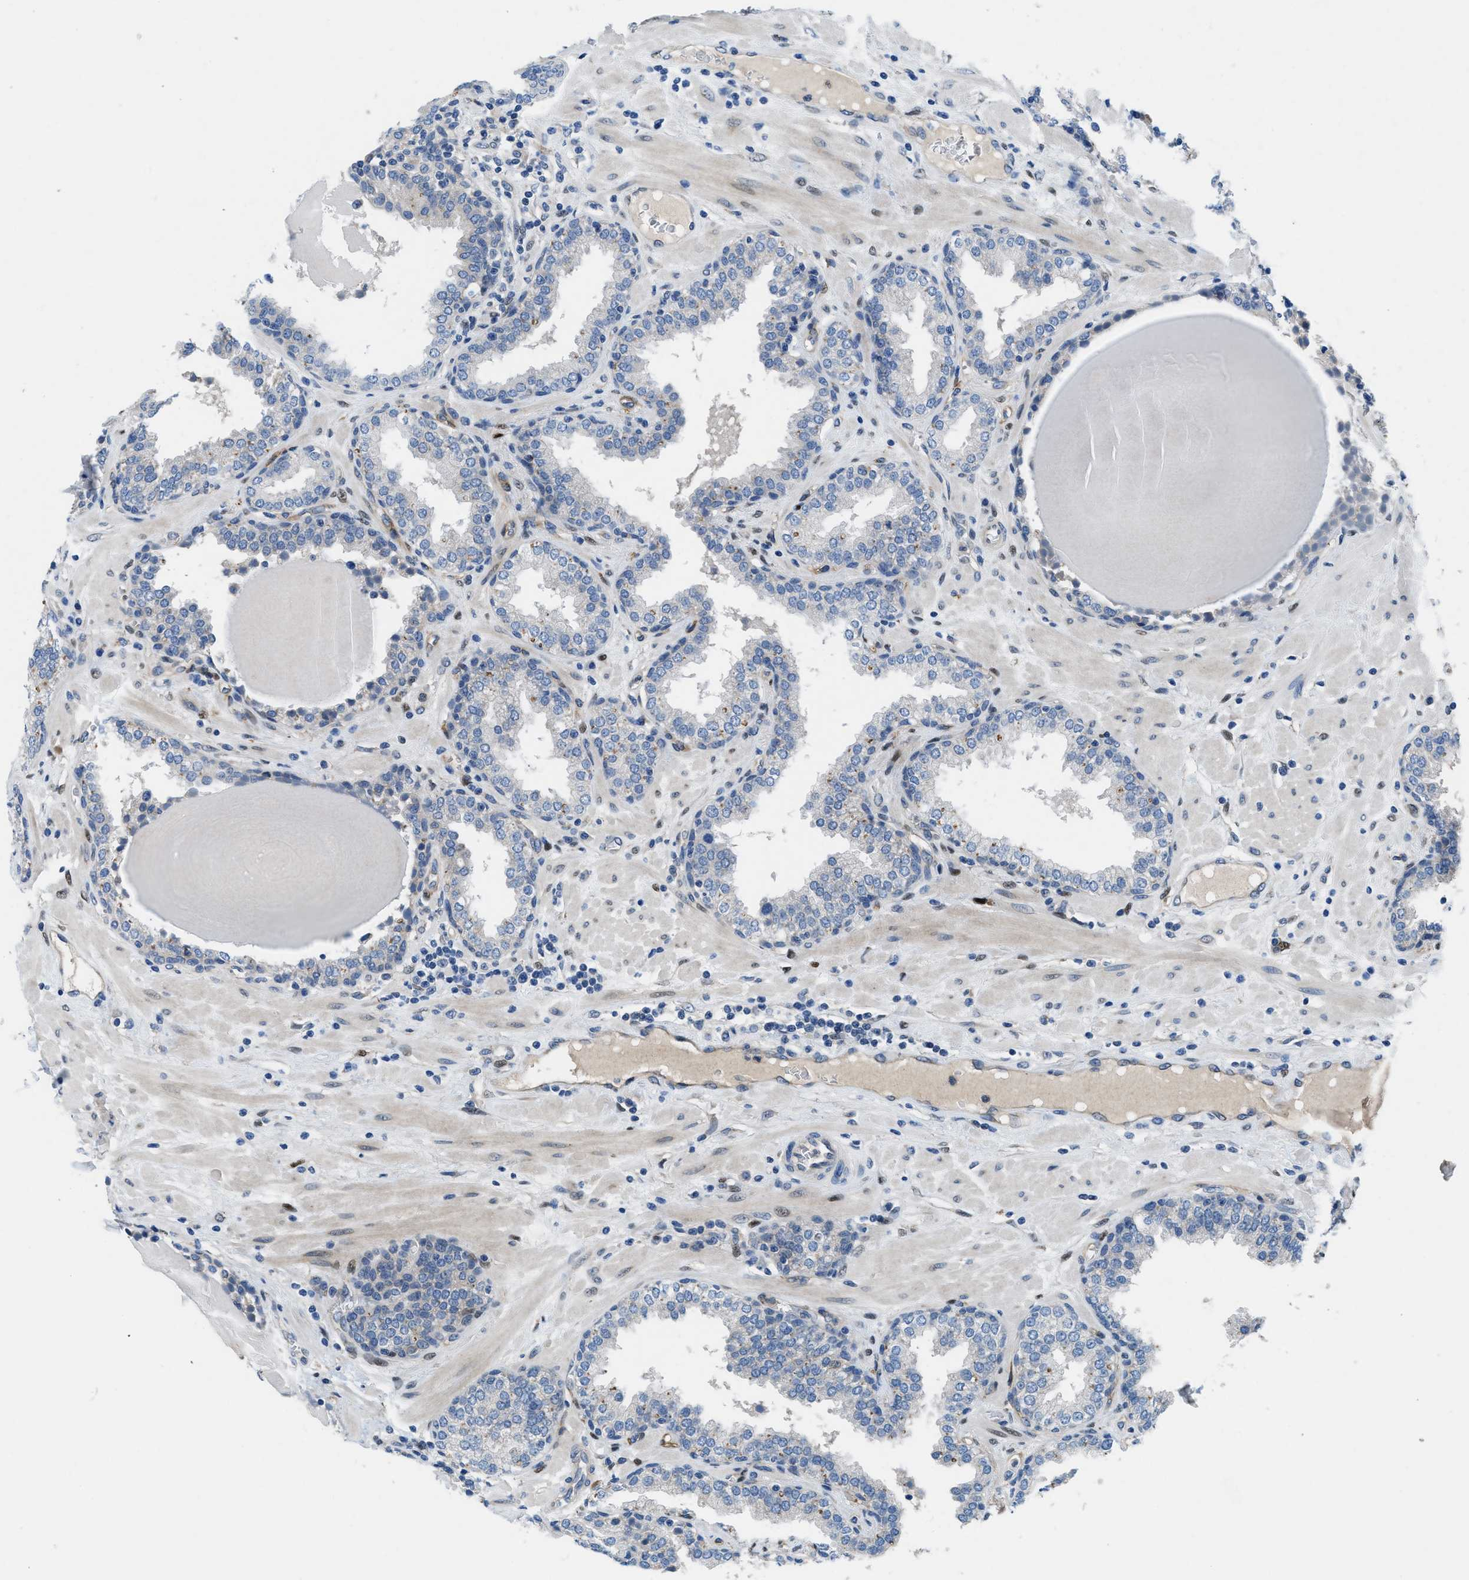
{"staining": {"intensity": "negative", "quantity": "none", "location": "none"}, "tissue": "prostate", "cell_type": "Glandular cells", "image_type": "normal", "snomed": [{"axis": "morphology", "description": "Normal tissue, NOS"}, {"axis": "topography", "description": "Prostate"}], "caption": "Immunohistochemistry photomicrograph of benign human prostate stained for a protein (brown), which exhibits no positivity in glandular cells. (IHC, brightfield microscopy, high magnification).", "gene": "PGR", "patient": {"sex": "male", "age": 51}}